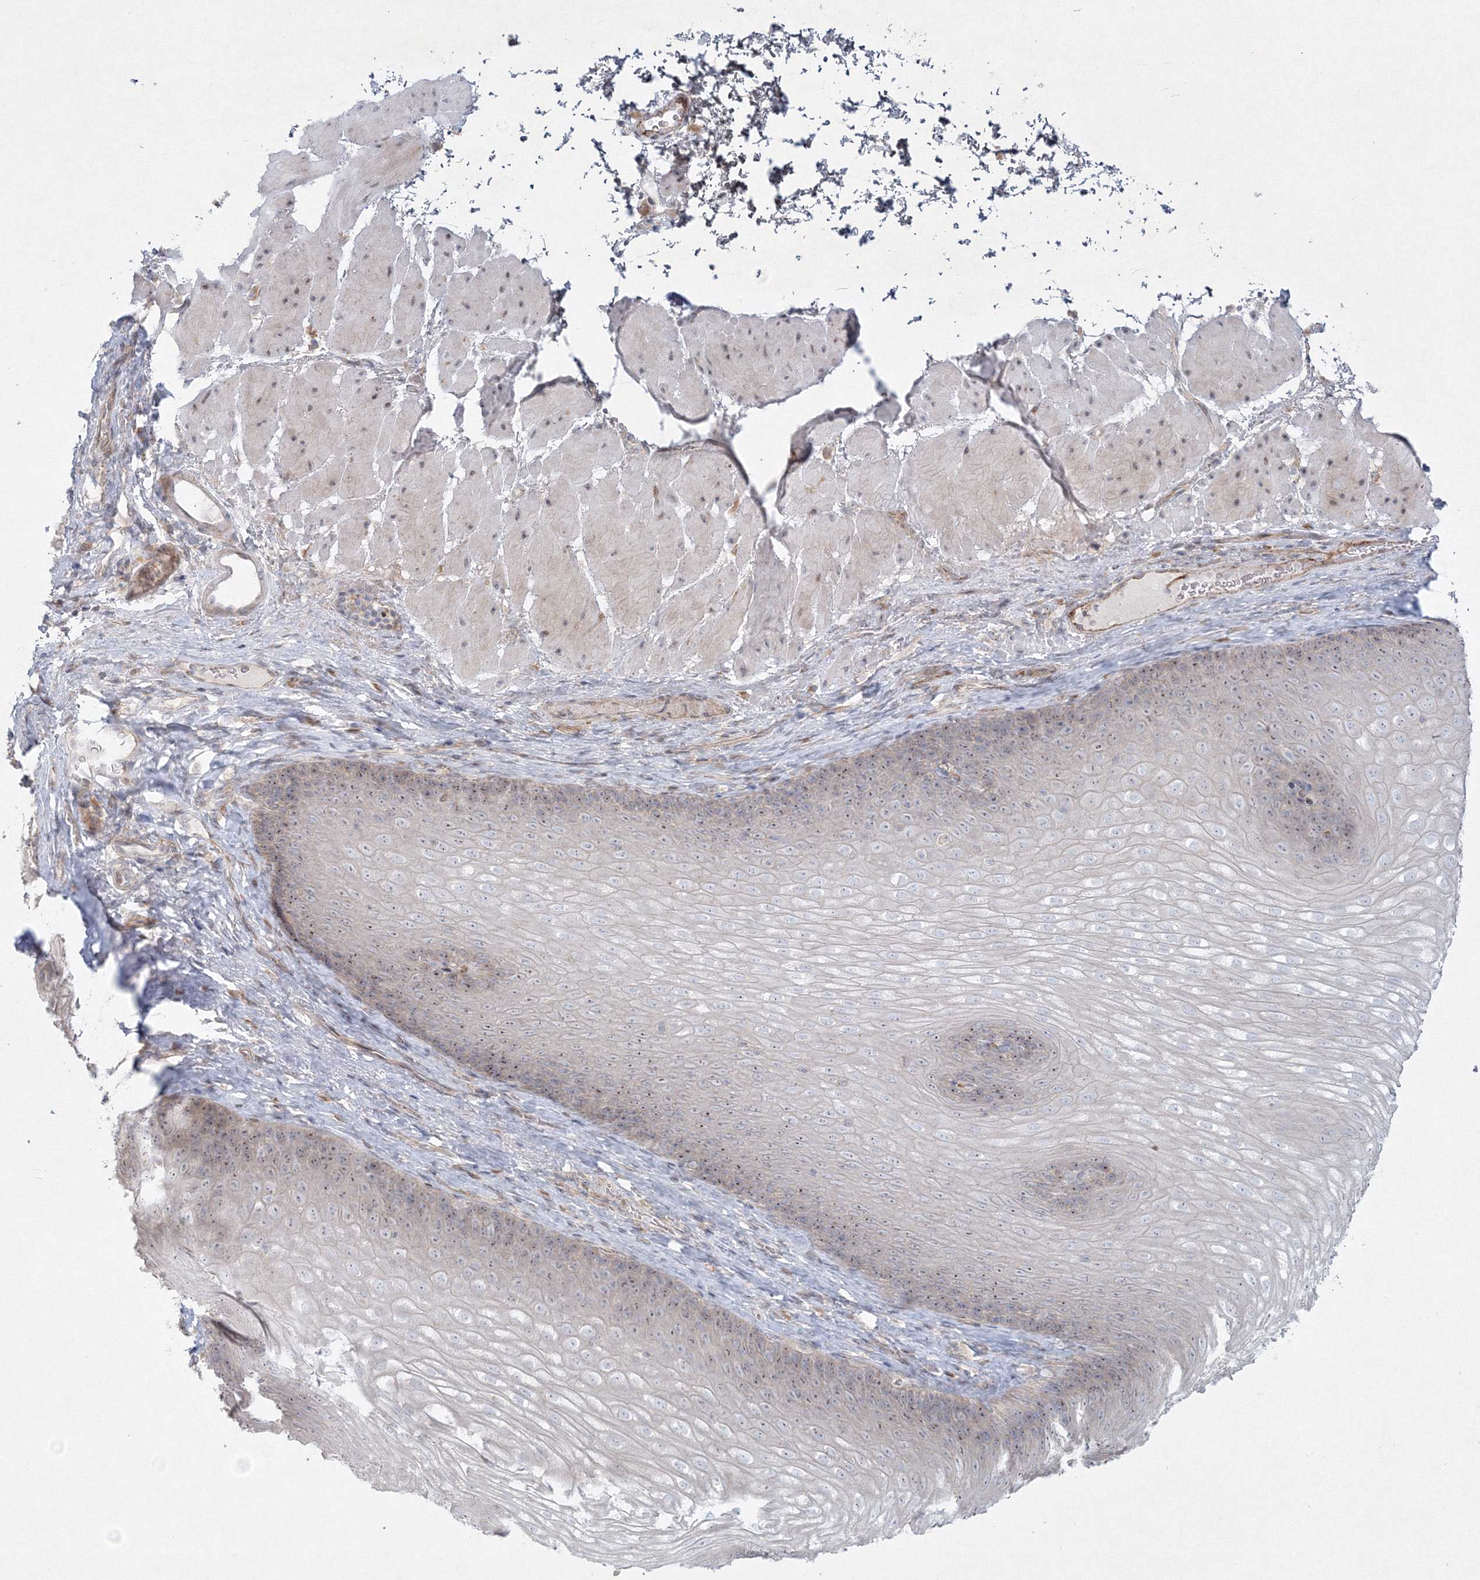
{"staining": {"intensity": "weak", "quantity": "<25%", "location": "nuclear"}, "tissue": "esophagus", "cell_type": "Squamous epithelial cells", "image_type": "normal", "snomed": [{"axis": "morphology", "description": "Normal tissue, NOS"}, {"axis": "topography", "description": "Esophagus"}], "caption": "DAB (3,3'-diaminobenzidine) immunohistochemical staining of unremarkable esophagus demonstrates no significant staining in squamous epithelial cells. Brightfield microscopy of immunohistochemistry (IHC) stained with DAB (brown) and hematoxylin (blue), captured at high magnification.", "gene": "WDR49", "patient": {"sex": "female", "age": 66}}